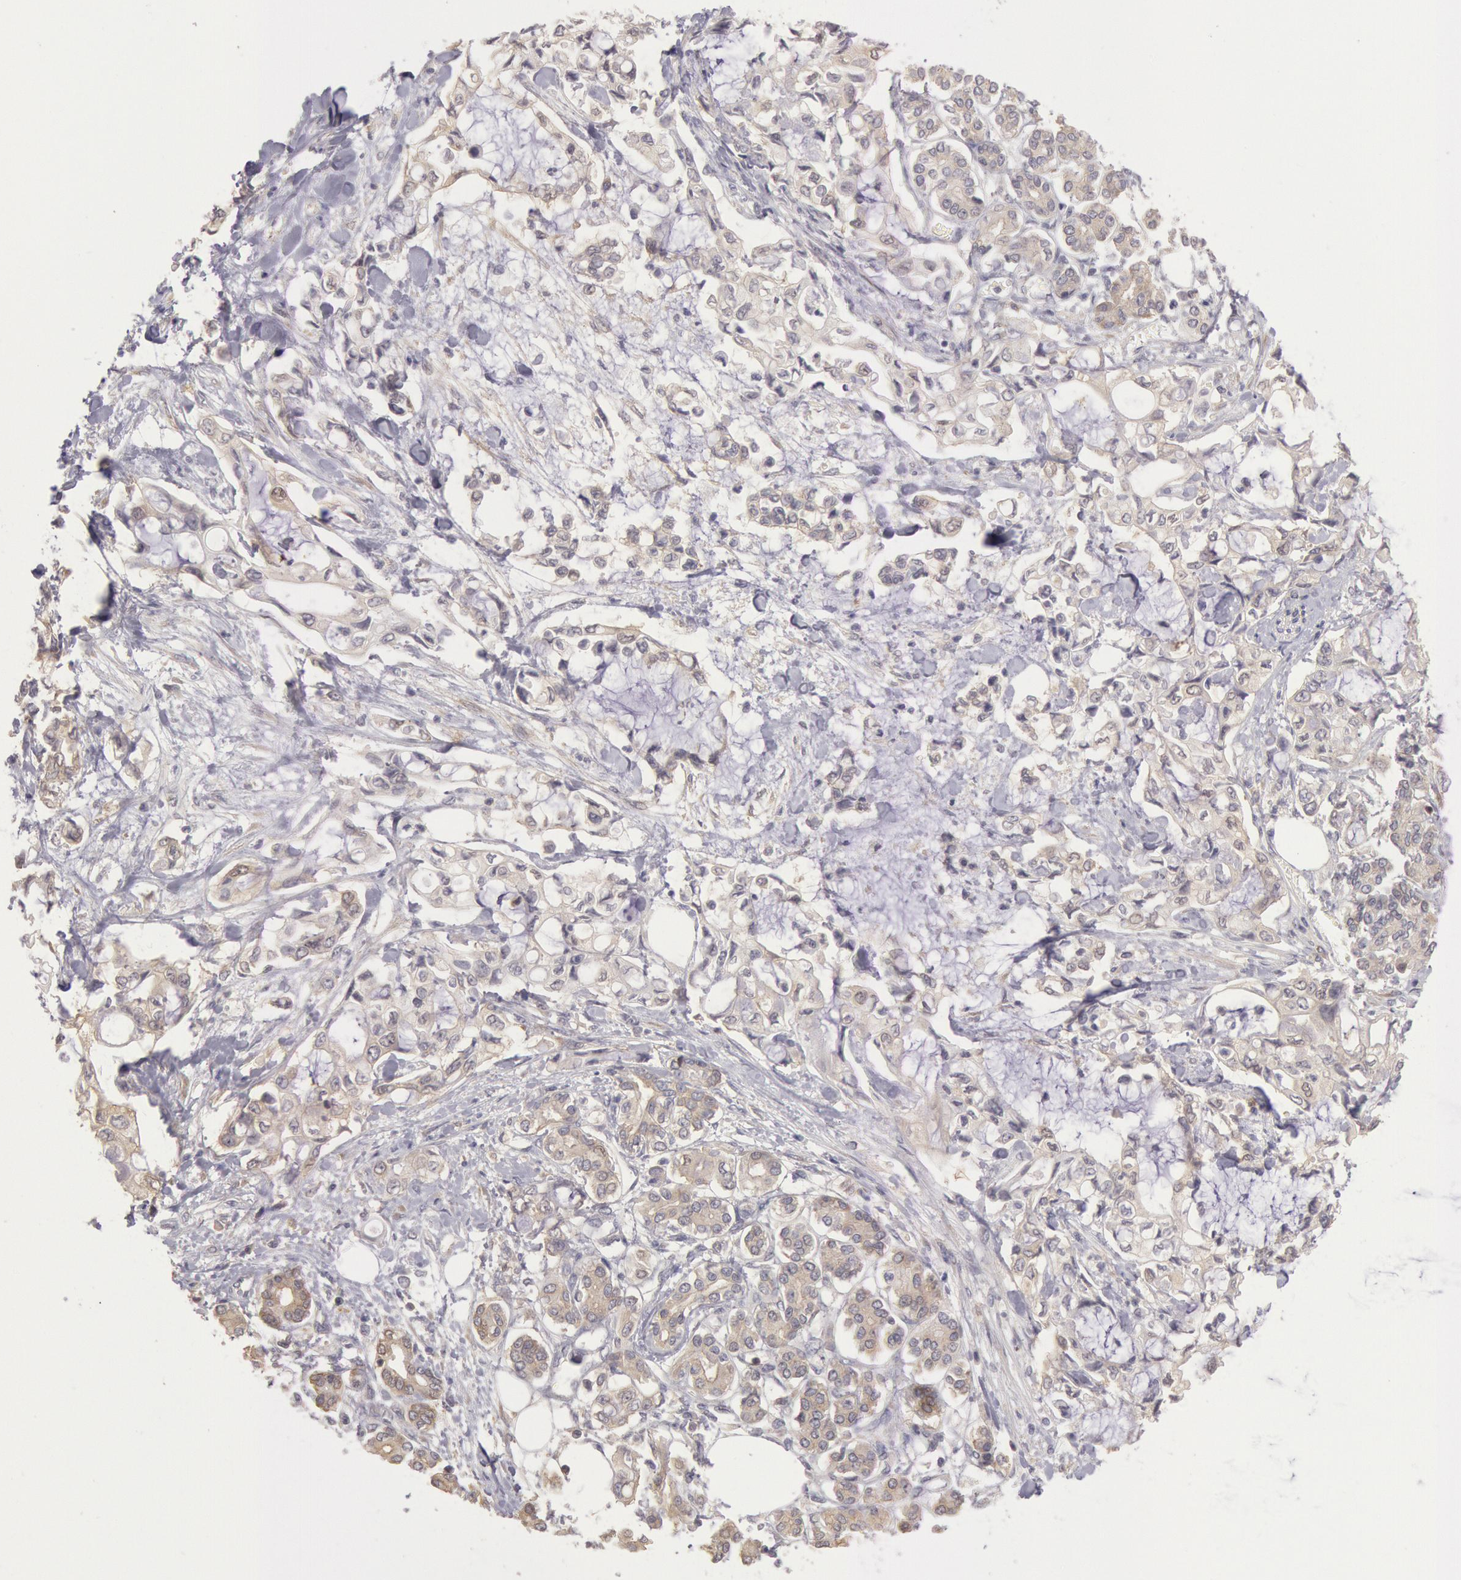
{"staining": {"intensity": "weak", "quantity": ">75%", "location": "cytoplasmic/membranous"}, "tissue": "pancreatic cancer", "cell_type": "Tumor cells", "image_type": "cancer", "snomed": [{"axis": "morphology", "description": "Adenocarcinoma, NOS"}, {"axis": "topography", "description": "Pancreas"}], "caption": "A high-resolution histopathology image shows IHC staining of pancreatic adenocarcinoma, which demonstrates weak cytoplasmic/membranous positivity in approximately >75% of tumor cells. The staining was performed using DAB to visualize the protein expression in brown, while the nuclei were stained in blue with hematoxylin (Magnification: 20x).", "gene": "NMT2", "patient": {"sex": "female", "age": 70}}